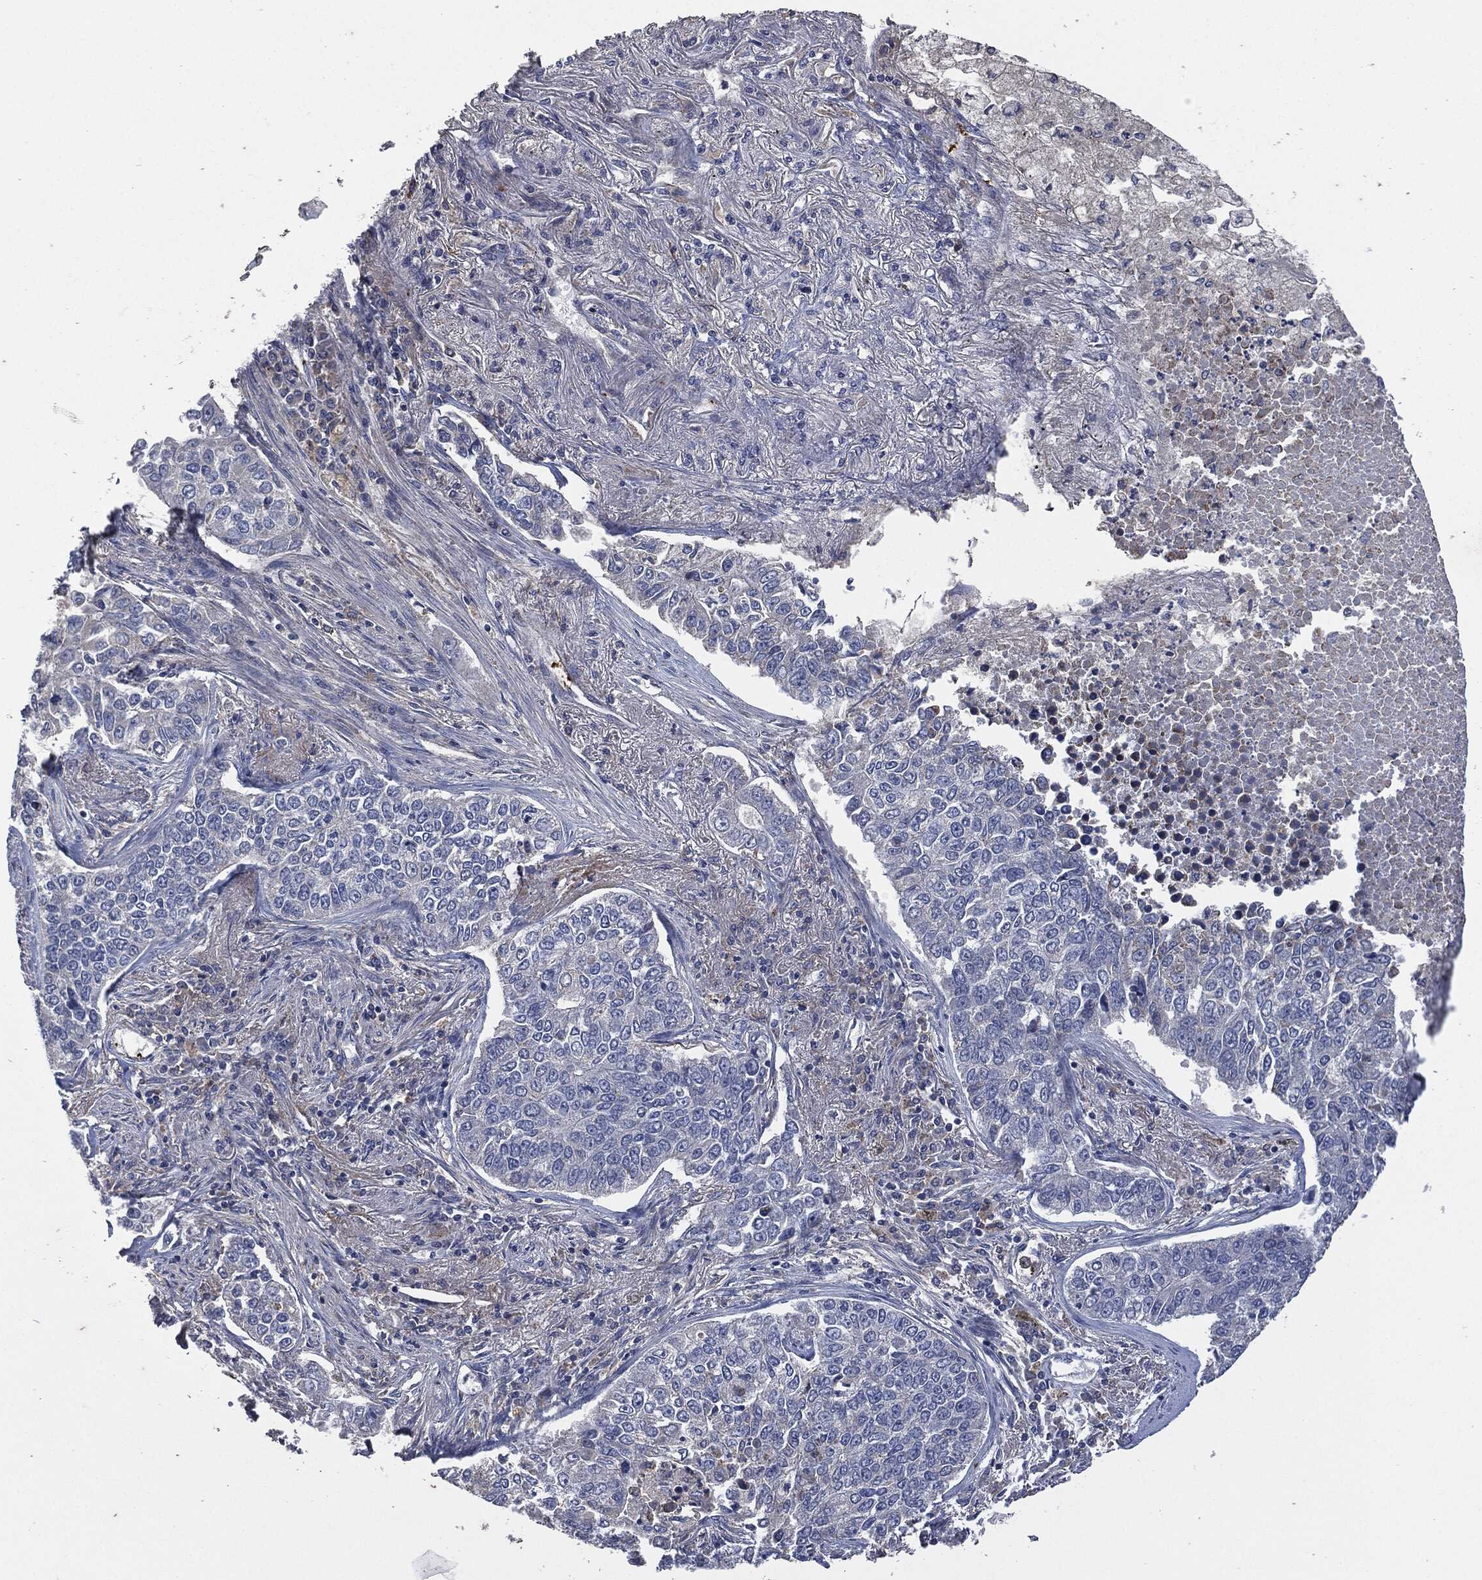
{"staining": {"intensity": "negative", "quantity": "none", "location": "none"}, "tissue": "lung cancer", "cell_type": "Tumor cells", "image_type": "cancer", "snomed": [{"axis": "morphology", "description": "Adenocarcinoma, NOS"}, {"axis": "topography", "description": "Lung"}], "caption": "Tumor cells show no significant protein staining in adenocarcinoma (lung).", "gene": "CD33", "patient": {"sex": "male", "age": 49}}